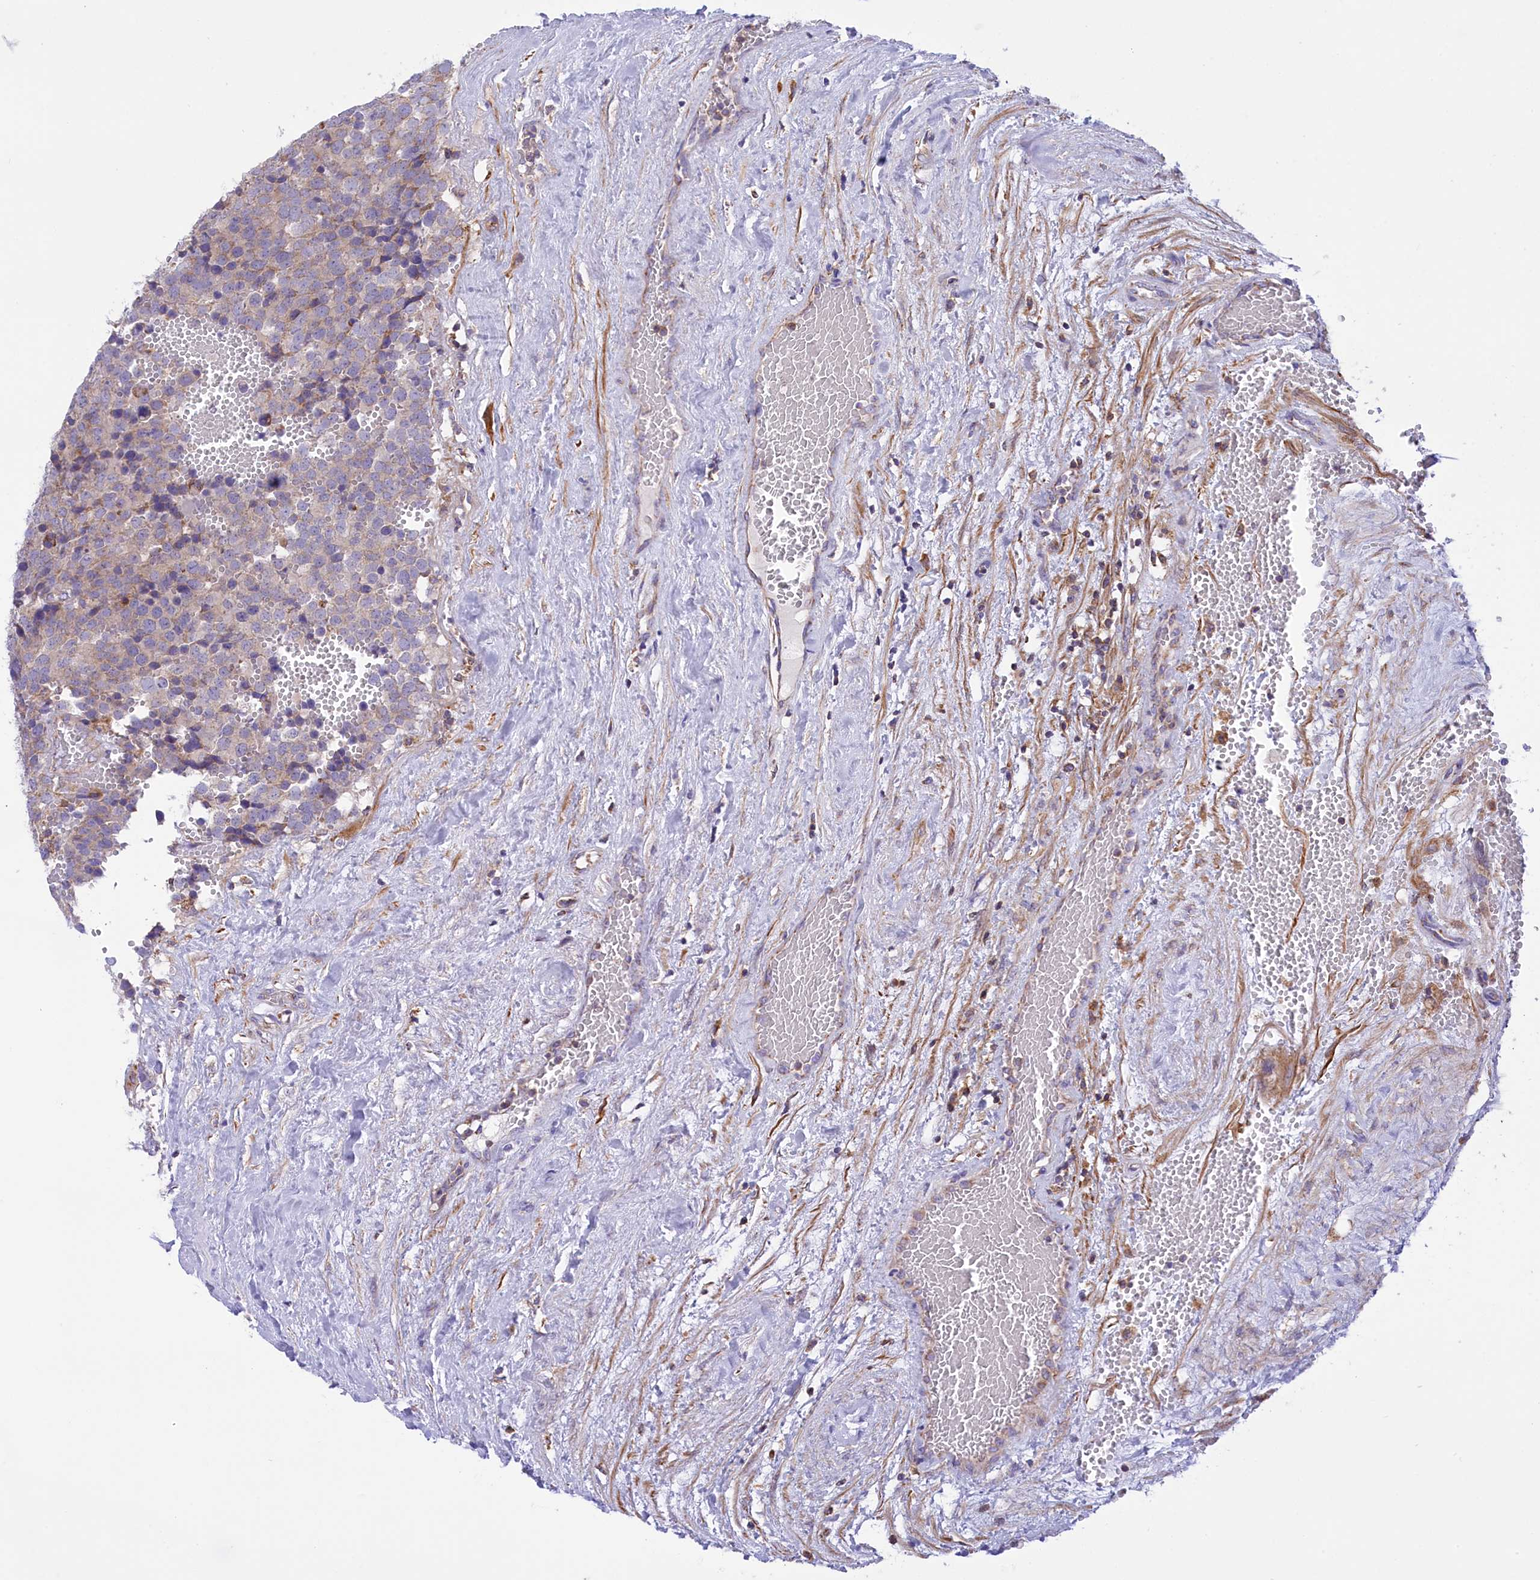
{"staining": {"intensity": "weak", "quantity": "25%-75%", "location": "cytoplasmic/membranous"}, "tissue": "testis cancer", "cell_type": "Tumor cells", "image_type": "cancer", "snomed": [{"axis": "morphology", "description": "Seminoma, NOS"}, {"axis": "topography", "description": "Testis"}], "caption": "There is low levels of weak cytoplasmic/membranous positivity in tumor cells of testis cancer, as demonstrated by immunohistochemical staining (brown color).", "gene": "CORO7-PAM16", "patient": {"sex": "male", "age": 71}}